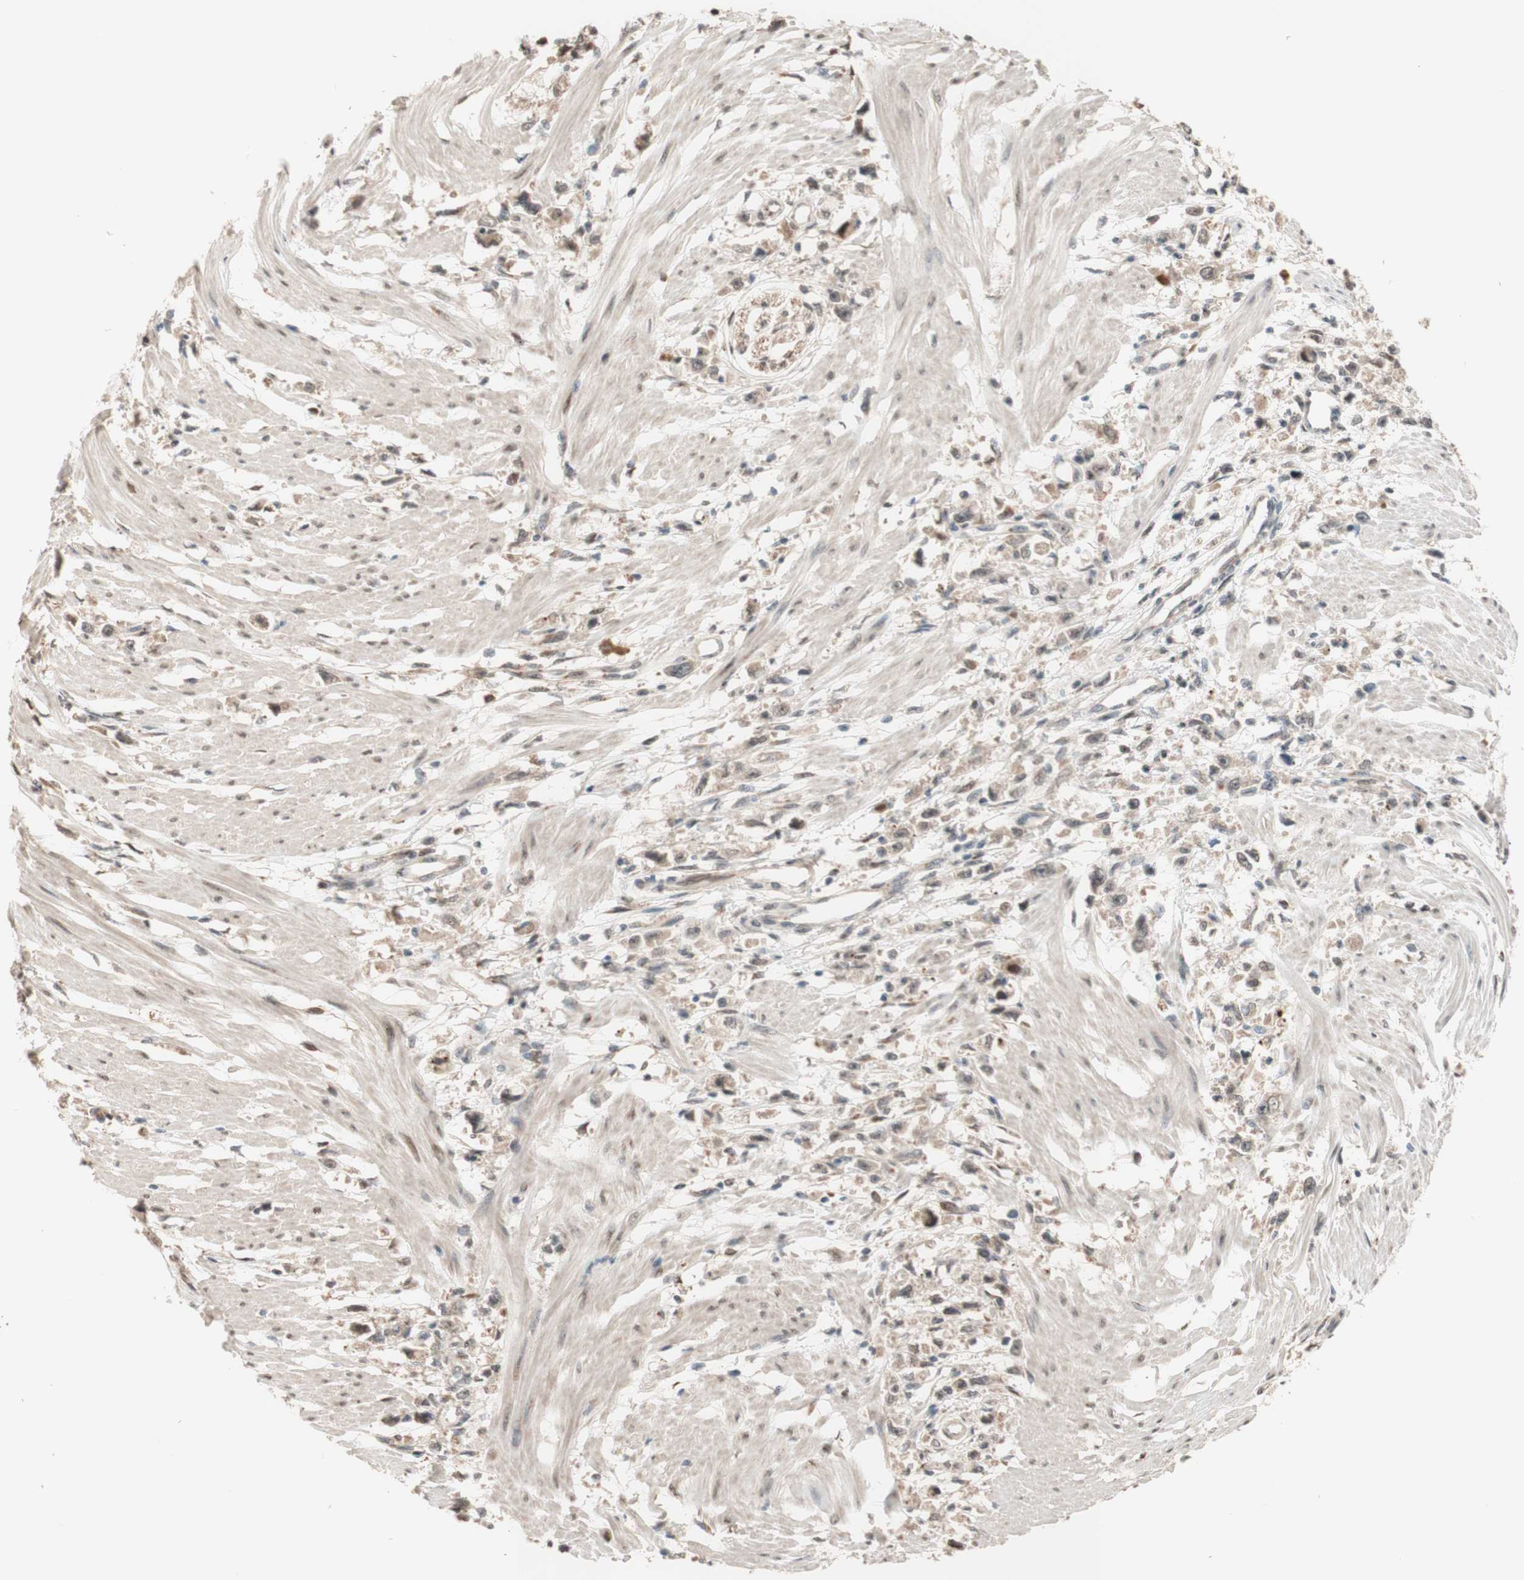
{"staining": {"intensity": "moderate", "quantity": ">75%", "location": "cytoplasmic/membranous"}, "tissue": "stomach cancer", "cell_type": "Tumor cells", "image_type": "cancer", "snomed": [{"axis": "morphology", "description": "Adenocarcinoma, NOS"}, {"axis": "topography", "description": "Stomach"}], "caption": "IHC of adenocarcinoma (stomach) shows medium levels of moderate cytoplasmic/membranous positivity in approximately >75% of tumor cells. (Stains: DAB (3,3'-diaminobenzidine) in brown, nuclei in blue, Microscopy: brightfield microscopy at high magnification).", "gene": "CCNC", "patient": {"sex": "female", "age": 59}}